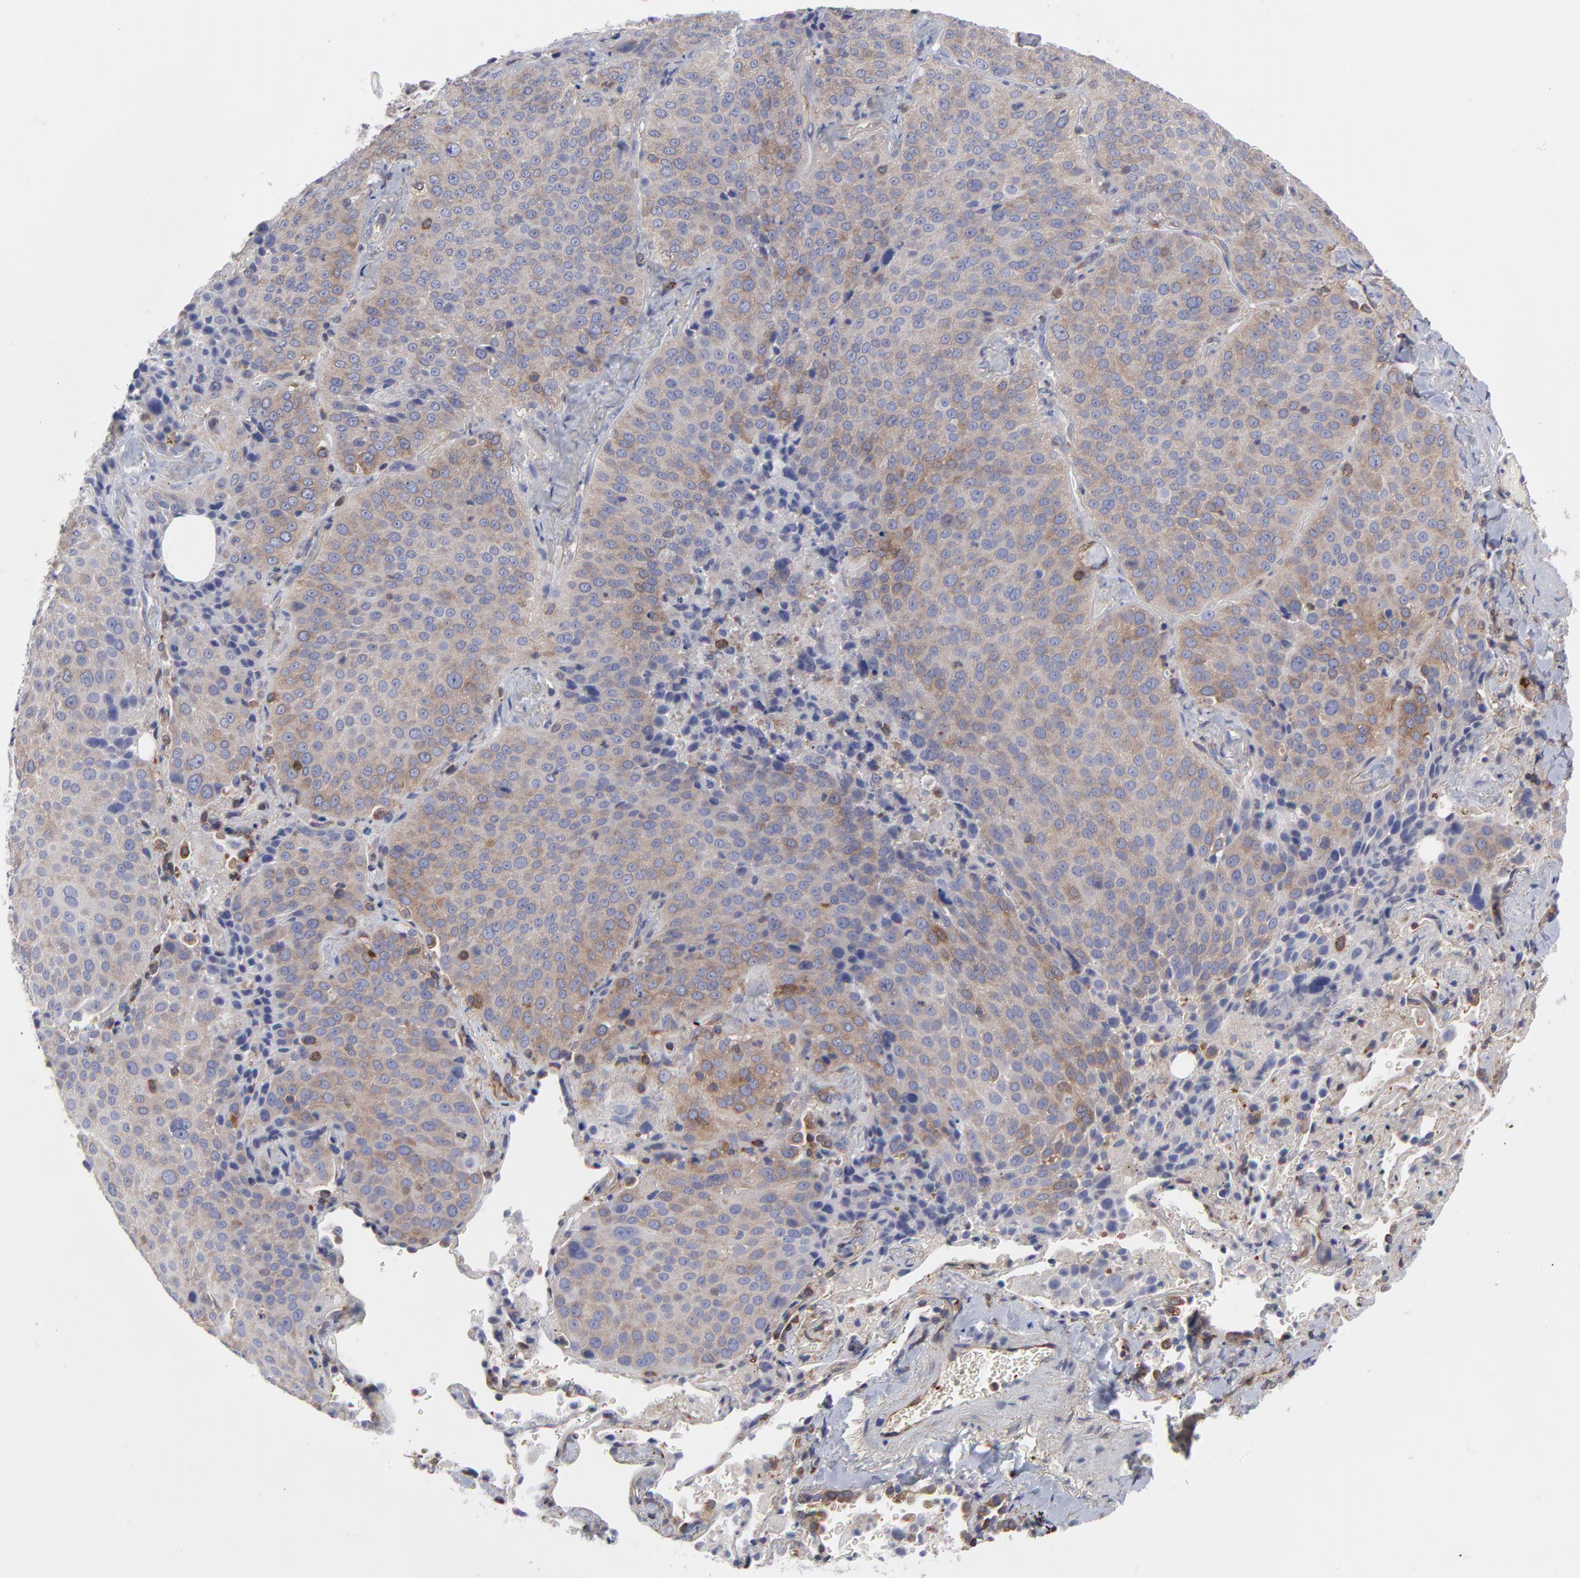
{"staining": {"intensity": "moderate", "quantity": "<25%", "location": "cytoplasmic/membranous"}, "tissue": "lung cancer", "cell_type": "Tumor cells", "image_type": "cancer", "snomed": [{"axis": "morphology", "description": "Squamous cell carcinoma, NOS"}, {"axis": "topography", "description": "Lung"}], "caption": "Lung cancer stained with a protein marker exhibits moderate staining in tumor cells.", "gene": "NFKBIA", "patient": {"sex": "male", "age": 54}}